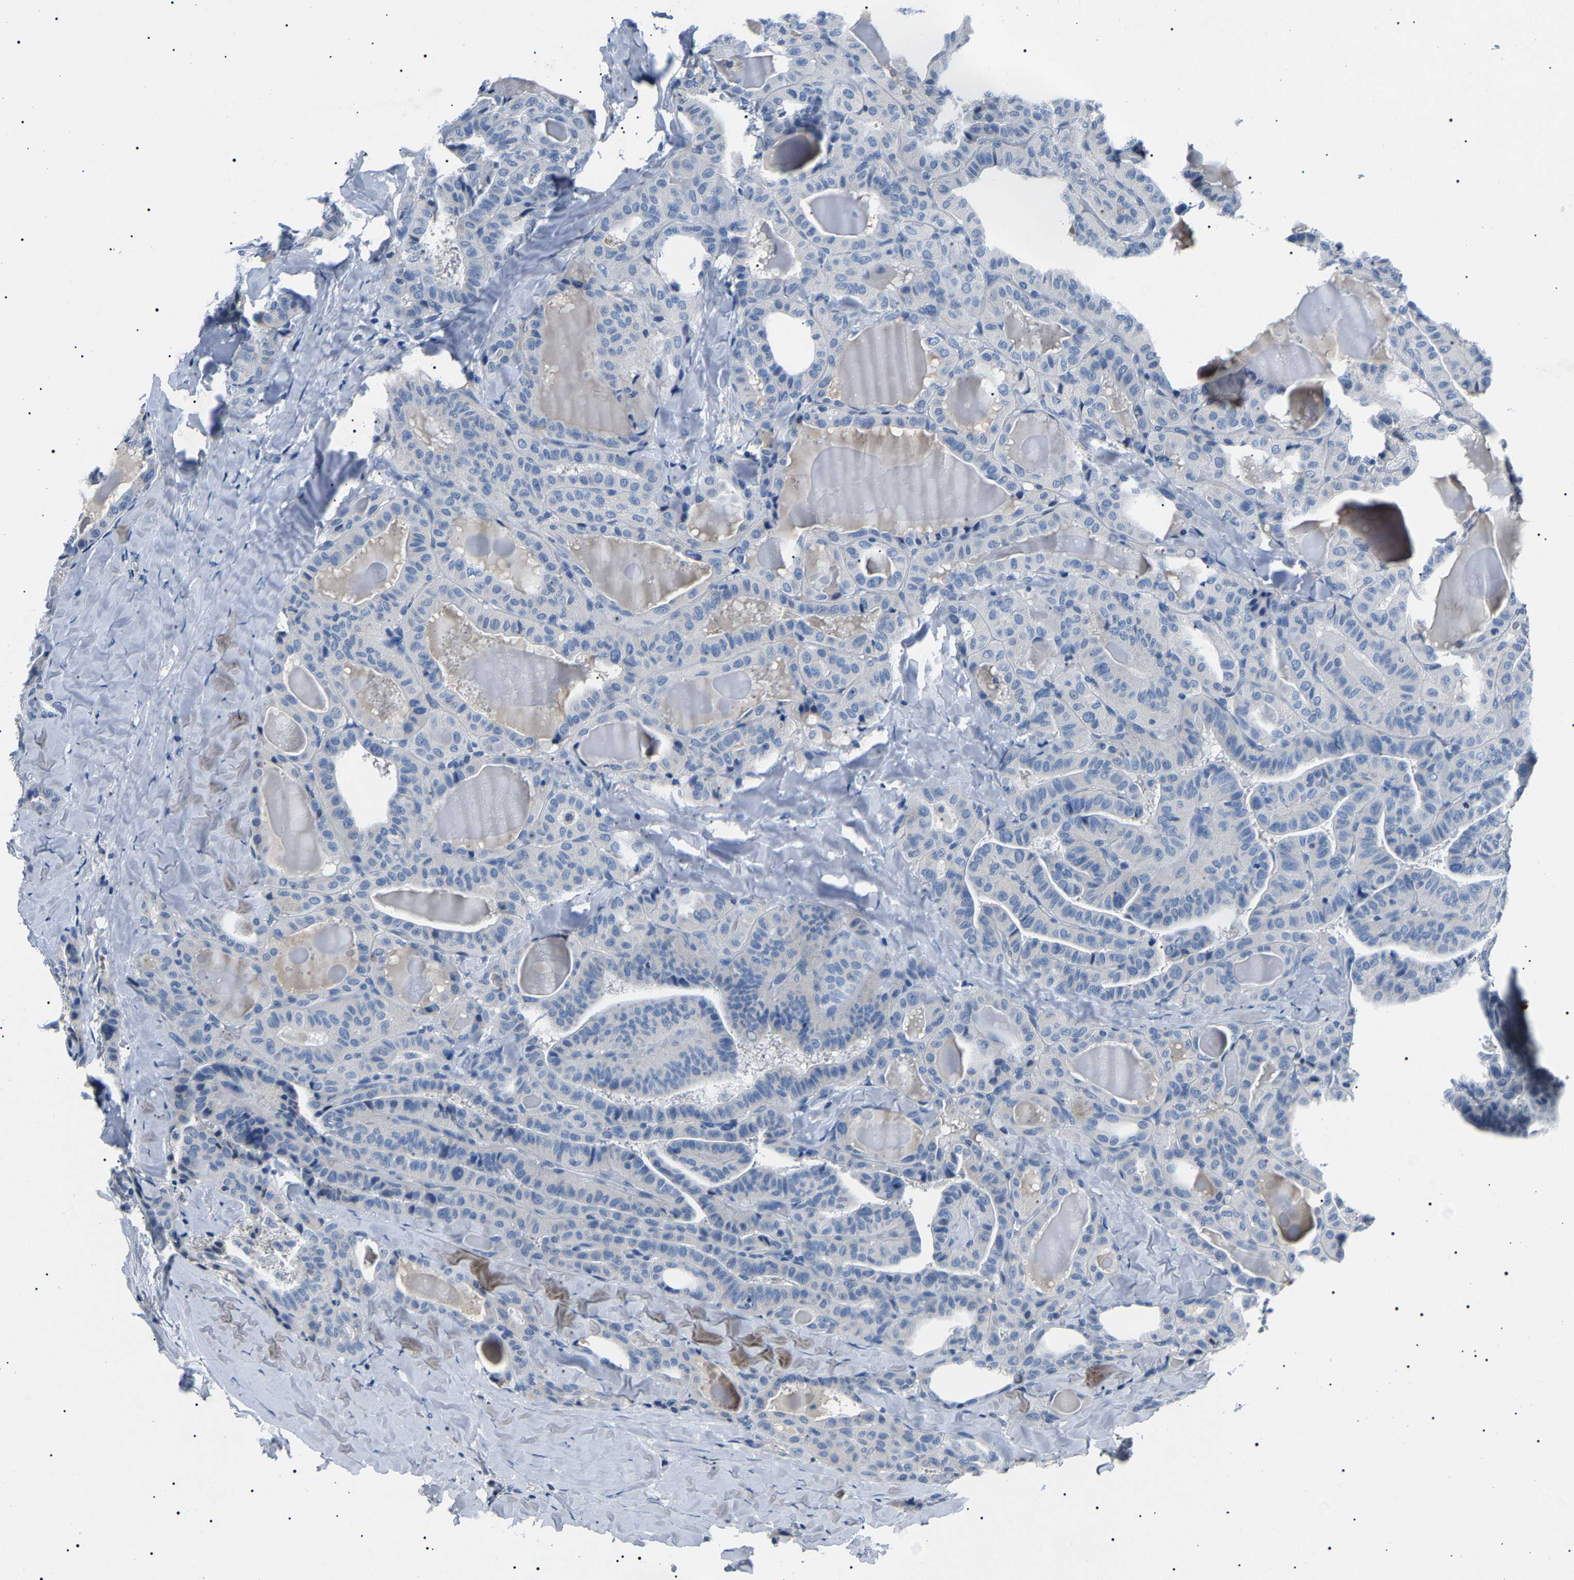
{"staining": {"intensity": "negative", "quantity": "none", "location": "none"}, "tissue": "thyroid cancer", "cell_type": "Tumor cells", "image_type": "cancer", "snomed": [{"axis": "morphology", "description": "Papillary adenocarcinoma, NOS"}, {"axis": "topography", "description": "Thyroid gland"}], "caption": "The micrograph exhibits no staining of tumor cells in thyroid cancer.", "gene": "KLK15", "patient": {"sex": "male", "age": 77}}